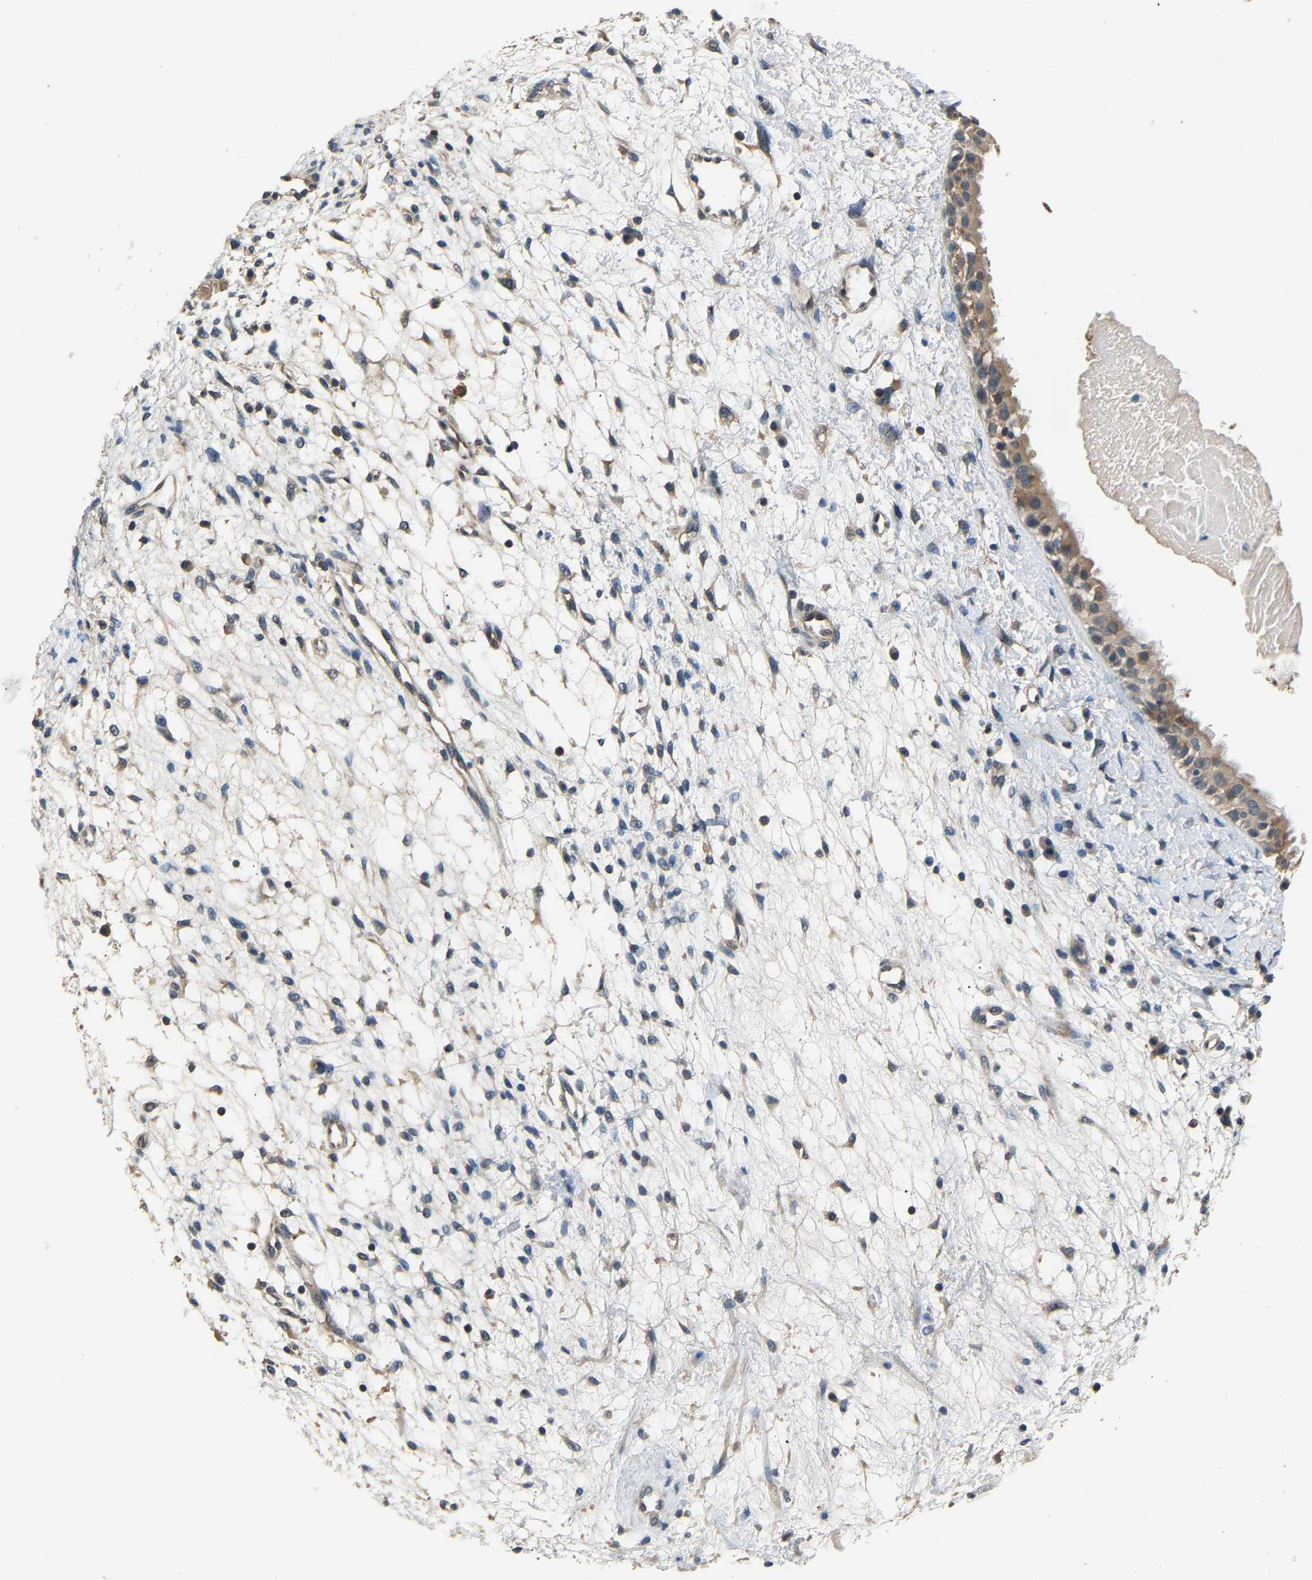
{"staining": {"intensity": "weak", "quantity": ">75%", "location": "cytoplasmic/membranous"}, "tissue": "nasopharynx", "cell_type": "Respiratory epithelial cells", "image_type": "normal", "snomed": [{"axis": "morphology", "description": "Normal tissue, NOS"}, {"axis": "topography", "description": "Nasopharynx"}], "caption": "The histopathology image shows a brown stain indicating the presence of a protein in the cytoplasmic/membranous of respiratory epithelial cells in nasopharynx. The protein is shown in brown color, while the nuclei are stained blue.", "gene": "ABCC9", "patient": {"sex": "male", "age": 22}}